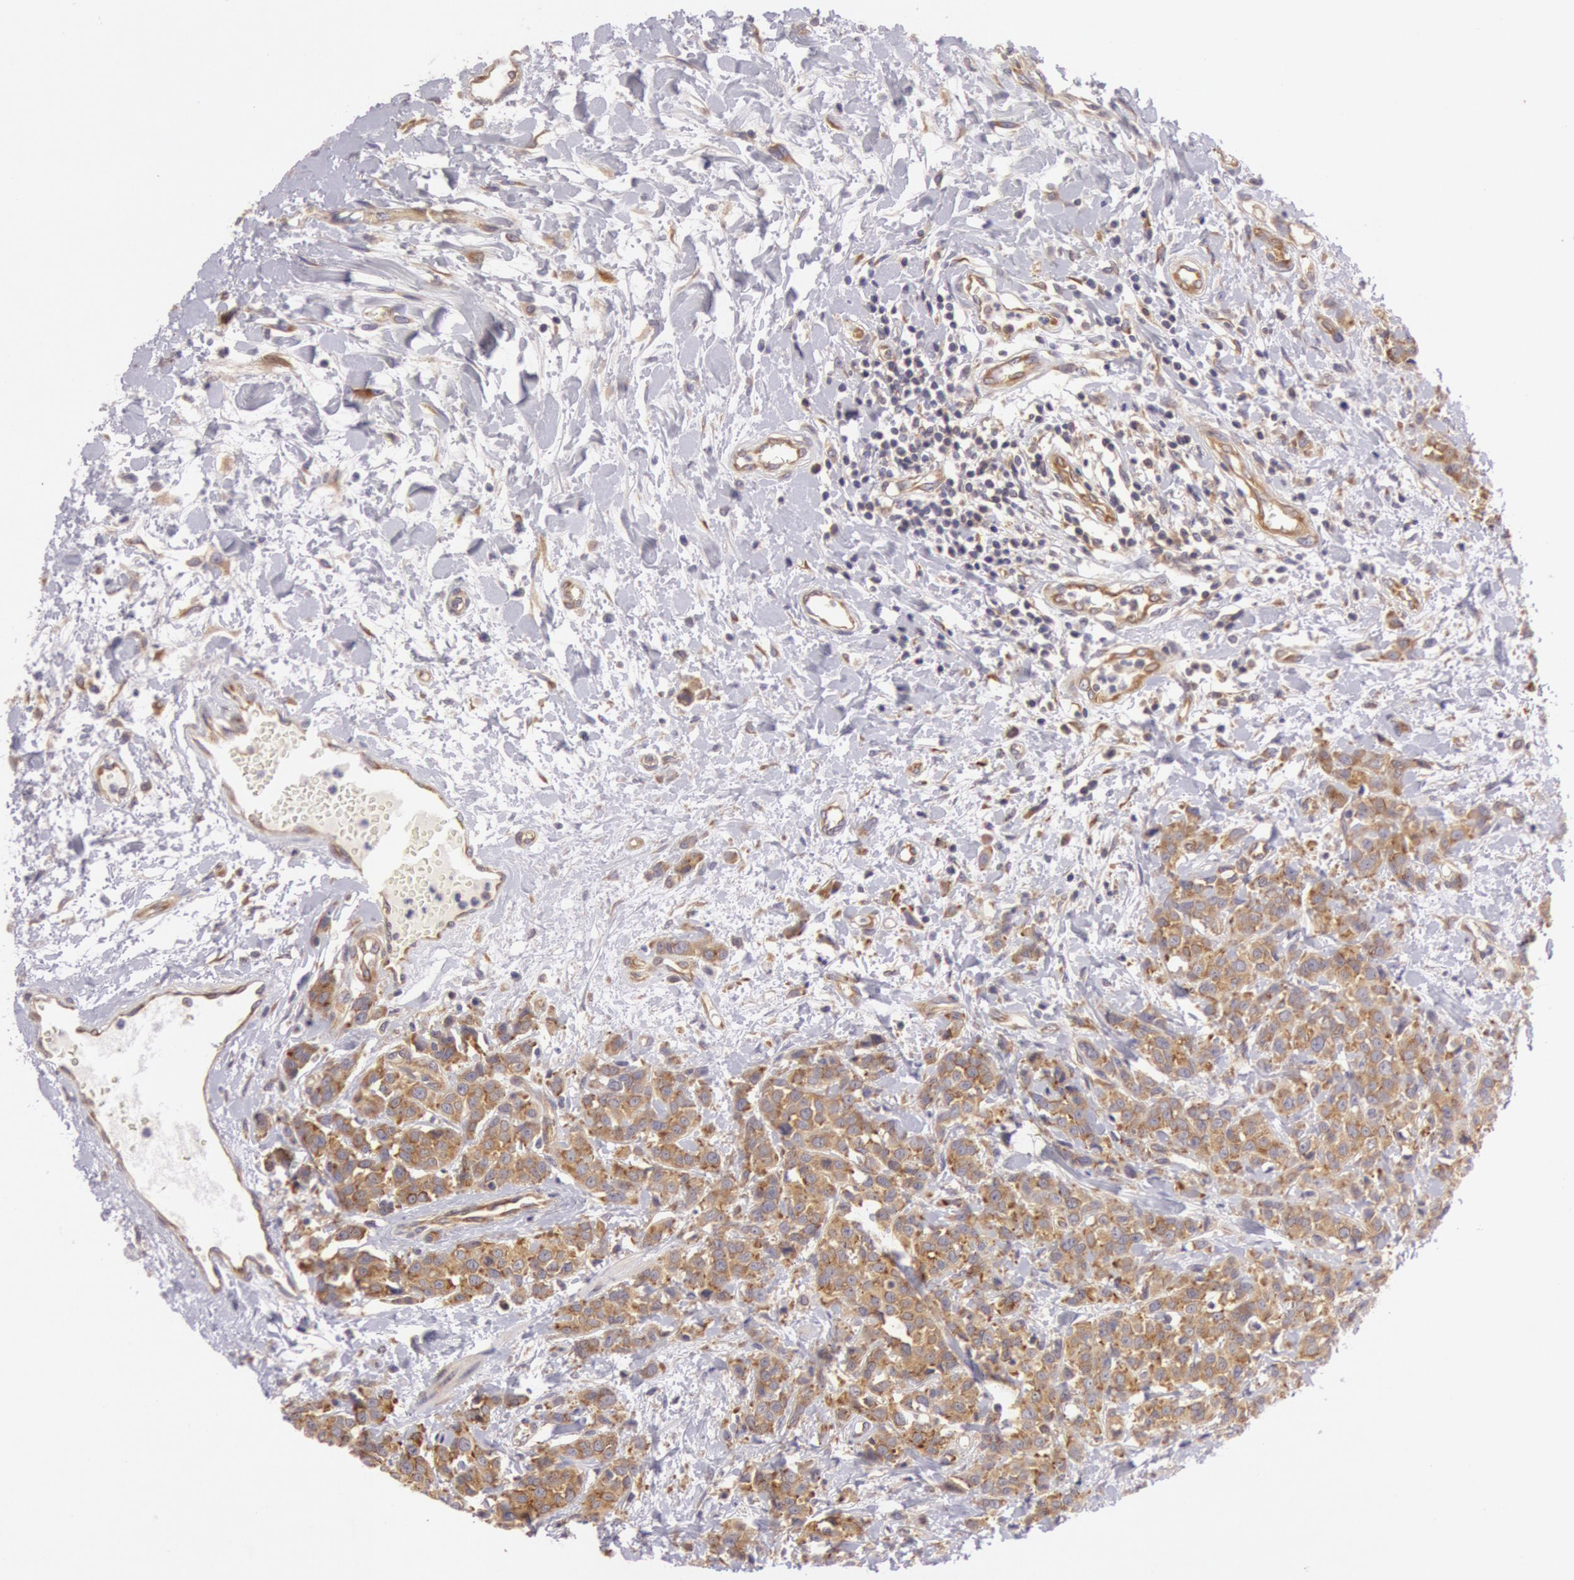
{"staining": {"intensity": "moderate", "quantity": ">75%", "location": "cytoplasmic/membranous"}, "tissue": "urothelial cancer", "cell_type": "Tumor cells", "image_type": "cancer", "snomed": [{"axis": "morphology", "description": "Urothelial carcinoma, High grade"}, {"axis": "topography", "description": "Urinary bladder"}], "caption": "DAB (3,3'-diaminobenzidine) immunohistochemical staining of human high-grade urothelial carcinoma reveals moderate cytoplasmic/membranous protein expression in approximately >75% of tumor cells.", "gene": "CHUK", "patient": {"sex": "male", "age": 56}}